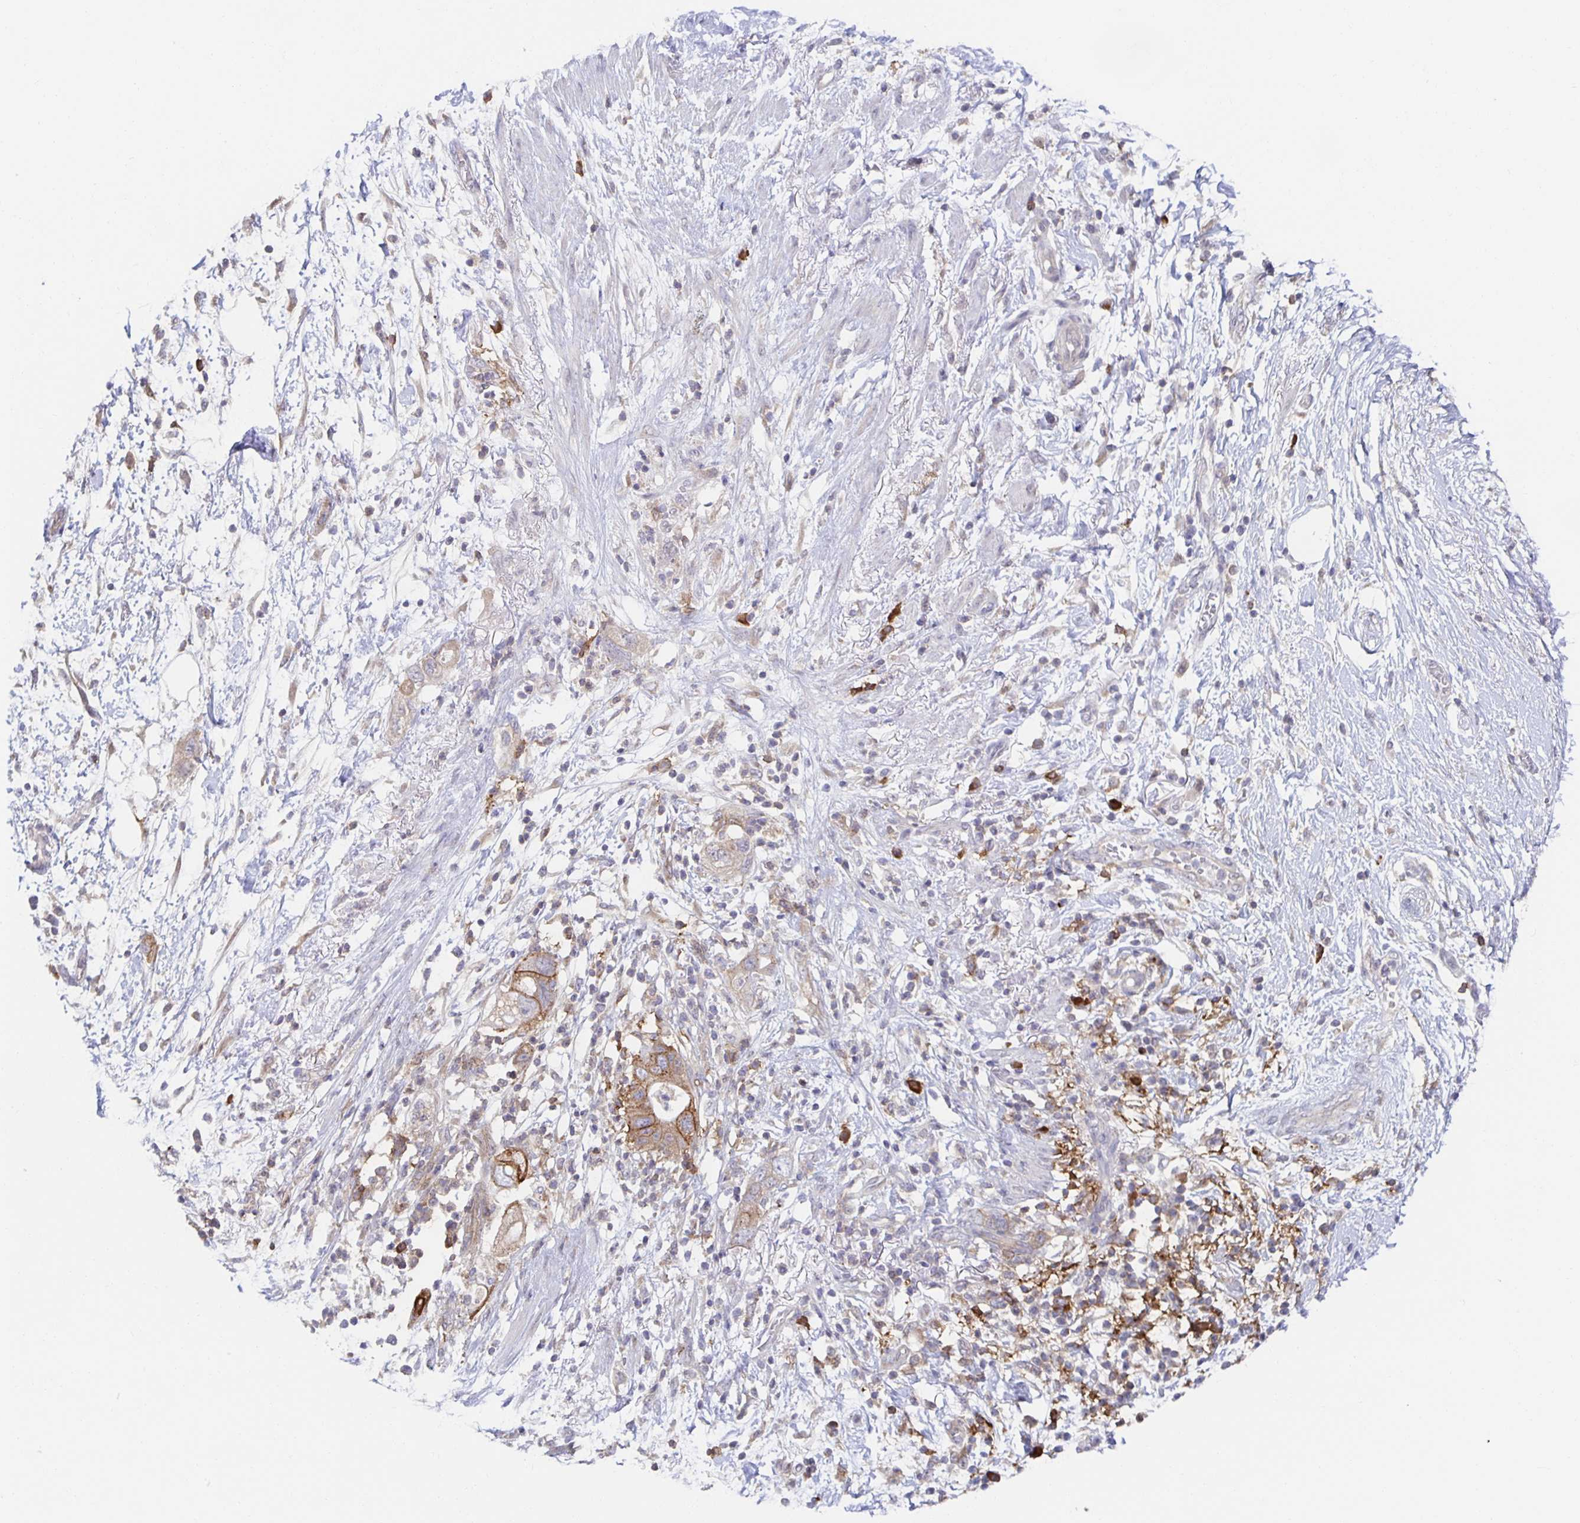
{"staining": {"intensity": "moderate", "quantity": ">75%", "location": "cytoplasmic/membranous"}, "tissue": "pancreatic cancer", "cell_type": "Tumor cells", "image_type": "cancer", "snomed": [{"axis": "morphology", "description": "Adenocarcinoma, NOS"}, {"axis": "topography", "description": "Pancreas"}], "caption": "Protein expression analysis of adenocarcinoma (pancreatic) exhibits moderate cytoplasmic/membranous positivity in approximately >75% of tumor cells. (DAB (3,3'-diaminobenzidine) = brown stain, brightfield microscopy at high magnification).", "gene": "BAD", "patient": {"sex": "female", "age": 72}}